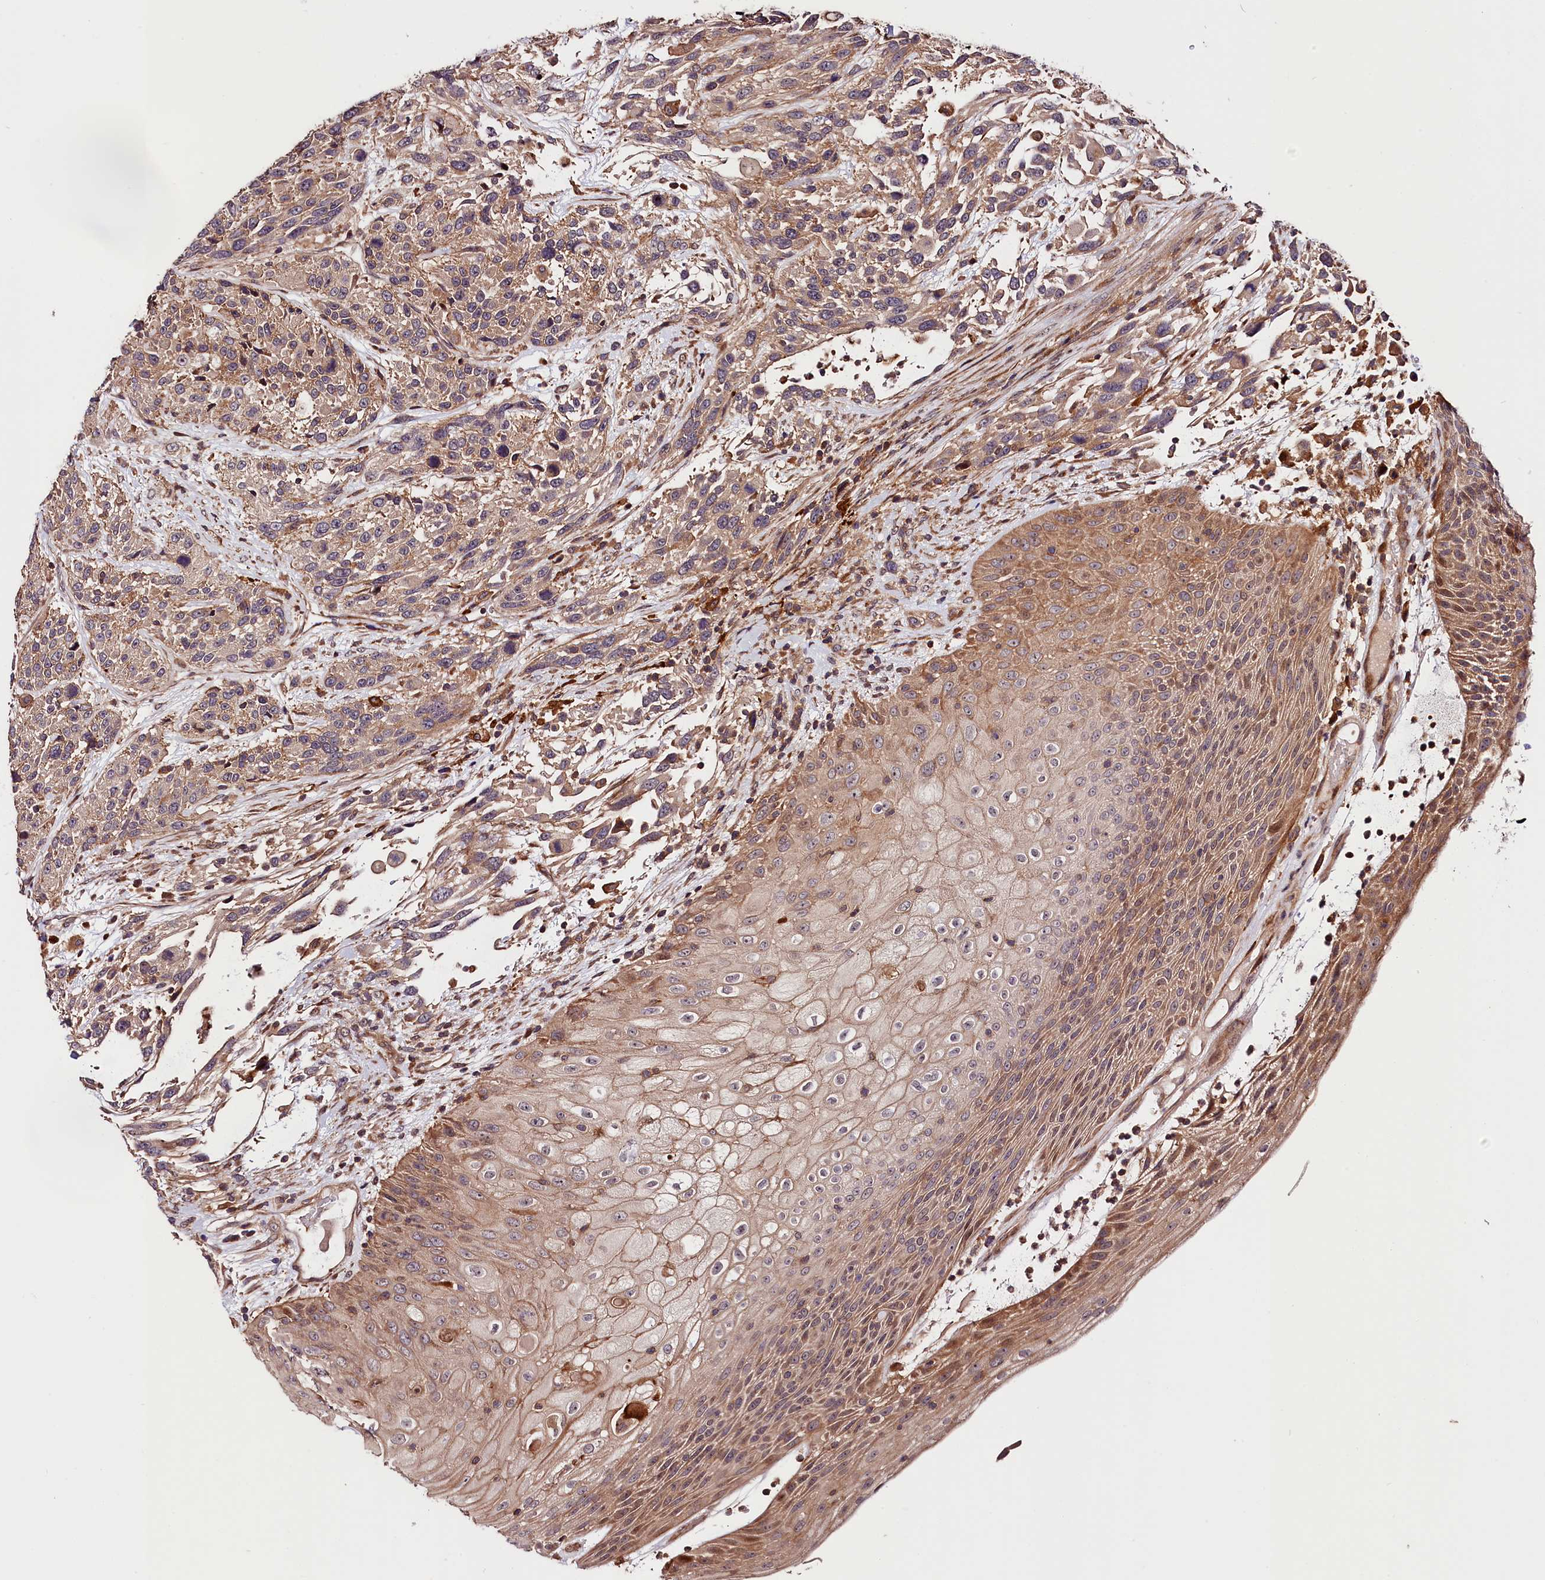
{"staining": {"intensity": "weak", "quantity": ">75%", "location": "cytoplasmic/membranous"}, "tissue": "urothelial cancer", "cell_type": "Tumor cells", "image_type": "cancer", "snomed": [{"axis": "morphology", "description": "Urothelial carcinoma, High grade"}, {"axis": "topography", "description": "Urinary bladder"}], "caption": "Protein expression analysis of human urothelial cancer reveals weak cytoplasmic/membranous staining in approximately >75% of tumor cells.", "gene": "CACNA1H", "patient": {"sex": "female", "age": 70}}